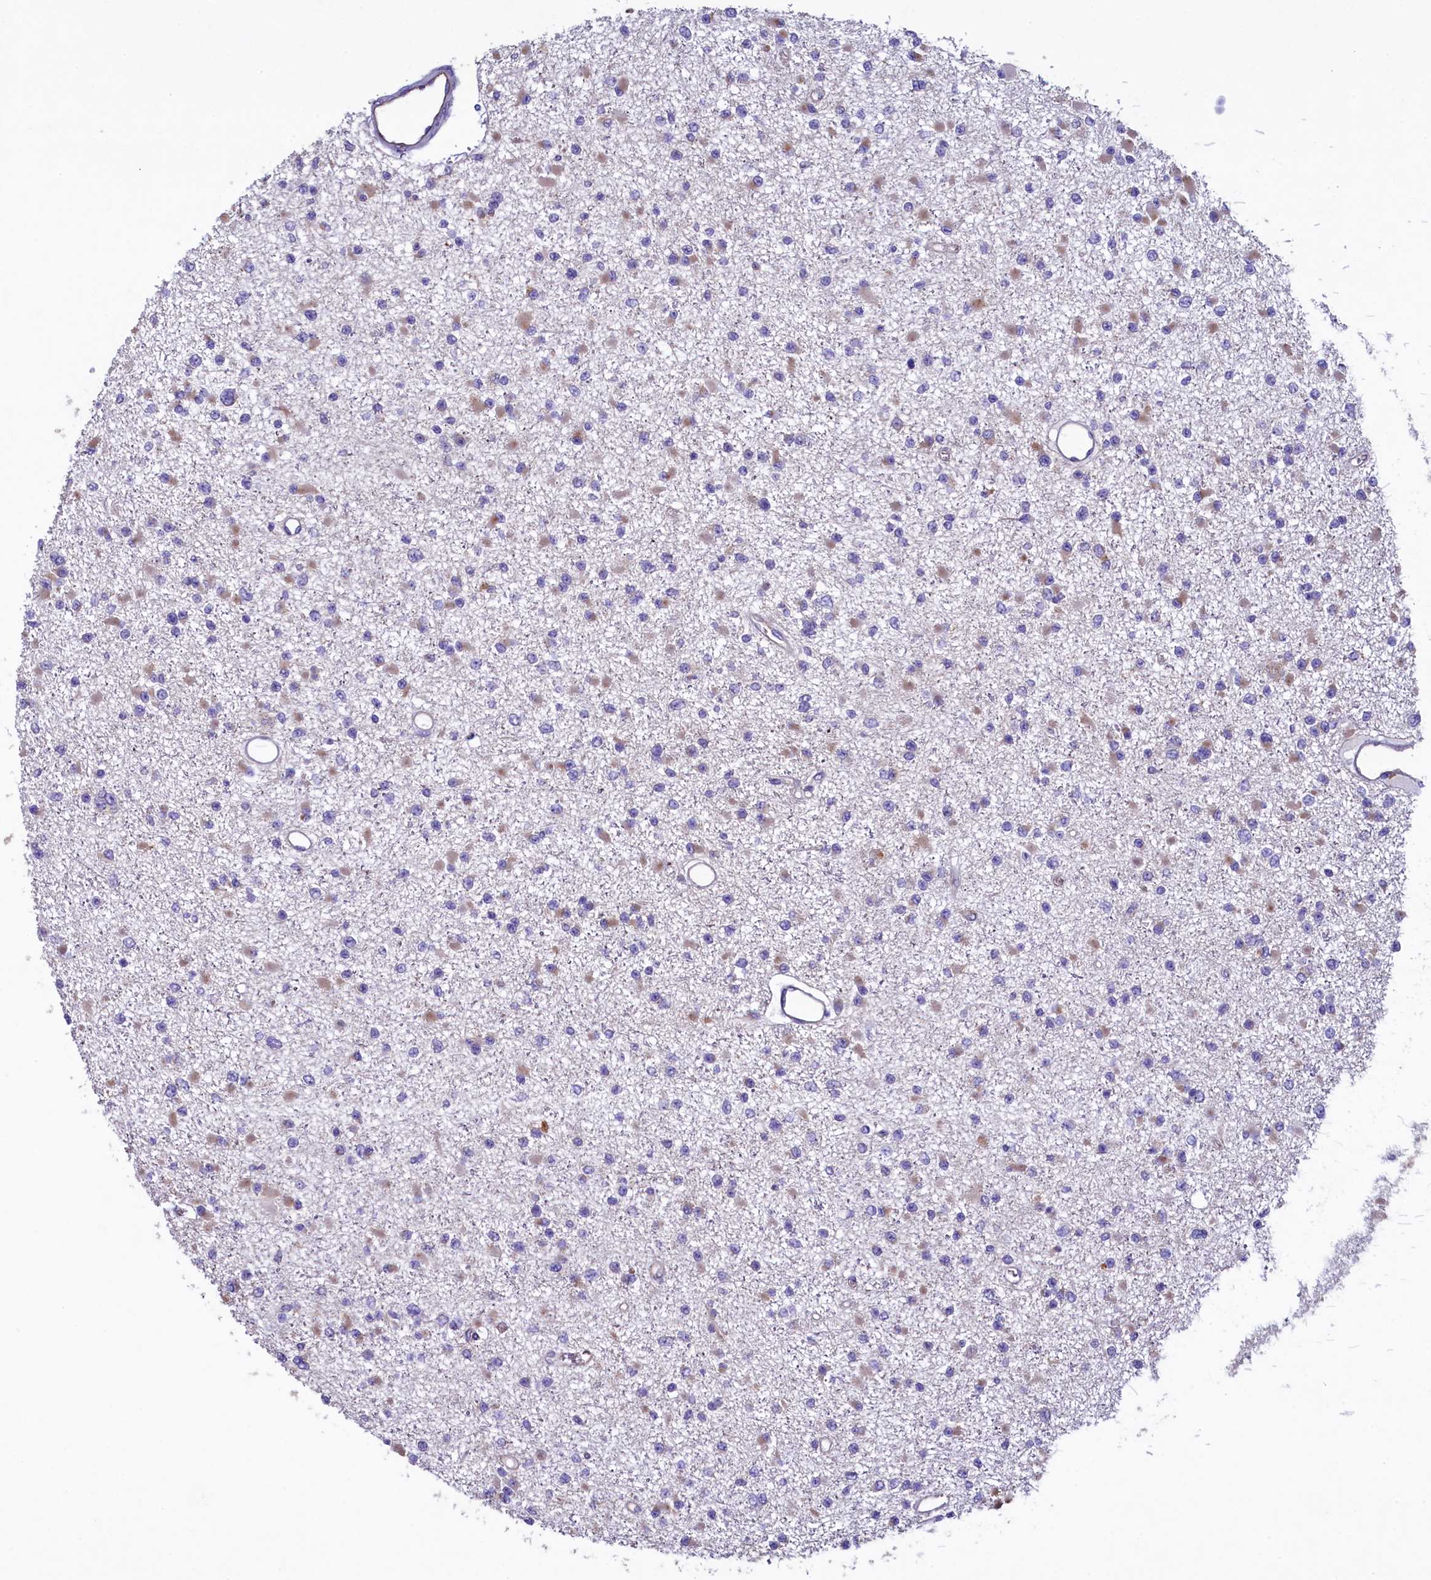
{"staining": {"intensity": "weak", "quantity": "<25%", "location": "cytoplasmic/membranous"}, "tissue": "glioma", "cell_type": "Tumor cells", "image_type": "cancer", "snomed": [{"axis": "morphology", "description": "Glioma, malignant, Low grade"}, {"axis": "topography", "description": "Brain"}], "caption": "An IHC image of glioma is shown. There is no staining in tumor cells of glioma.", "gene": "GPR21", "patient": {"sex": "female", "age": 22}}